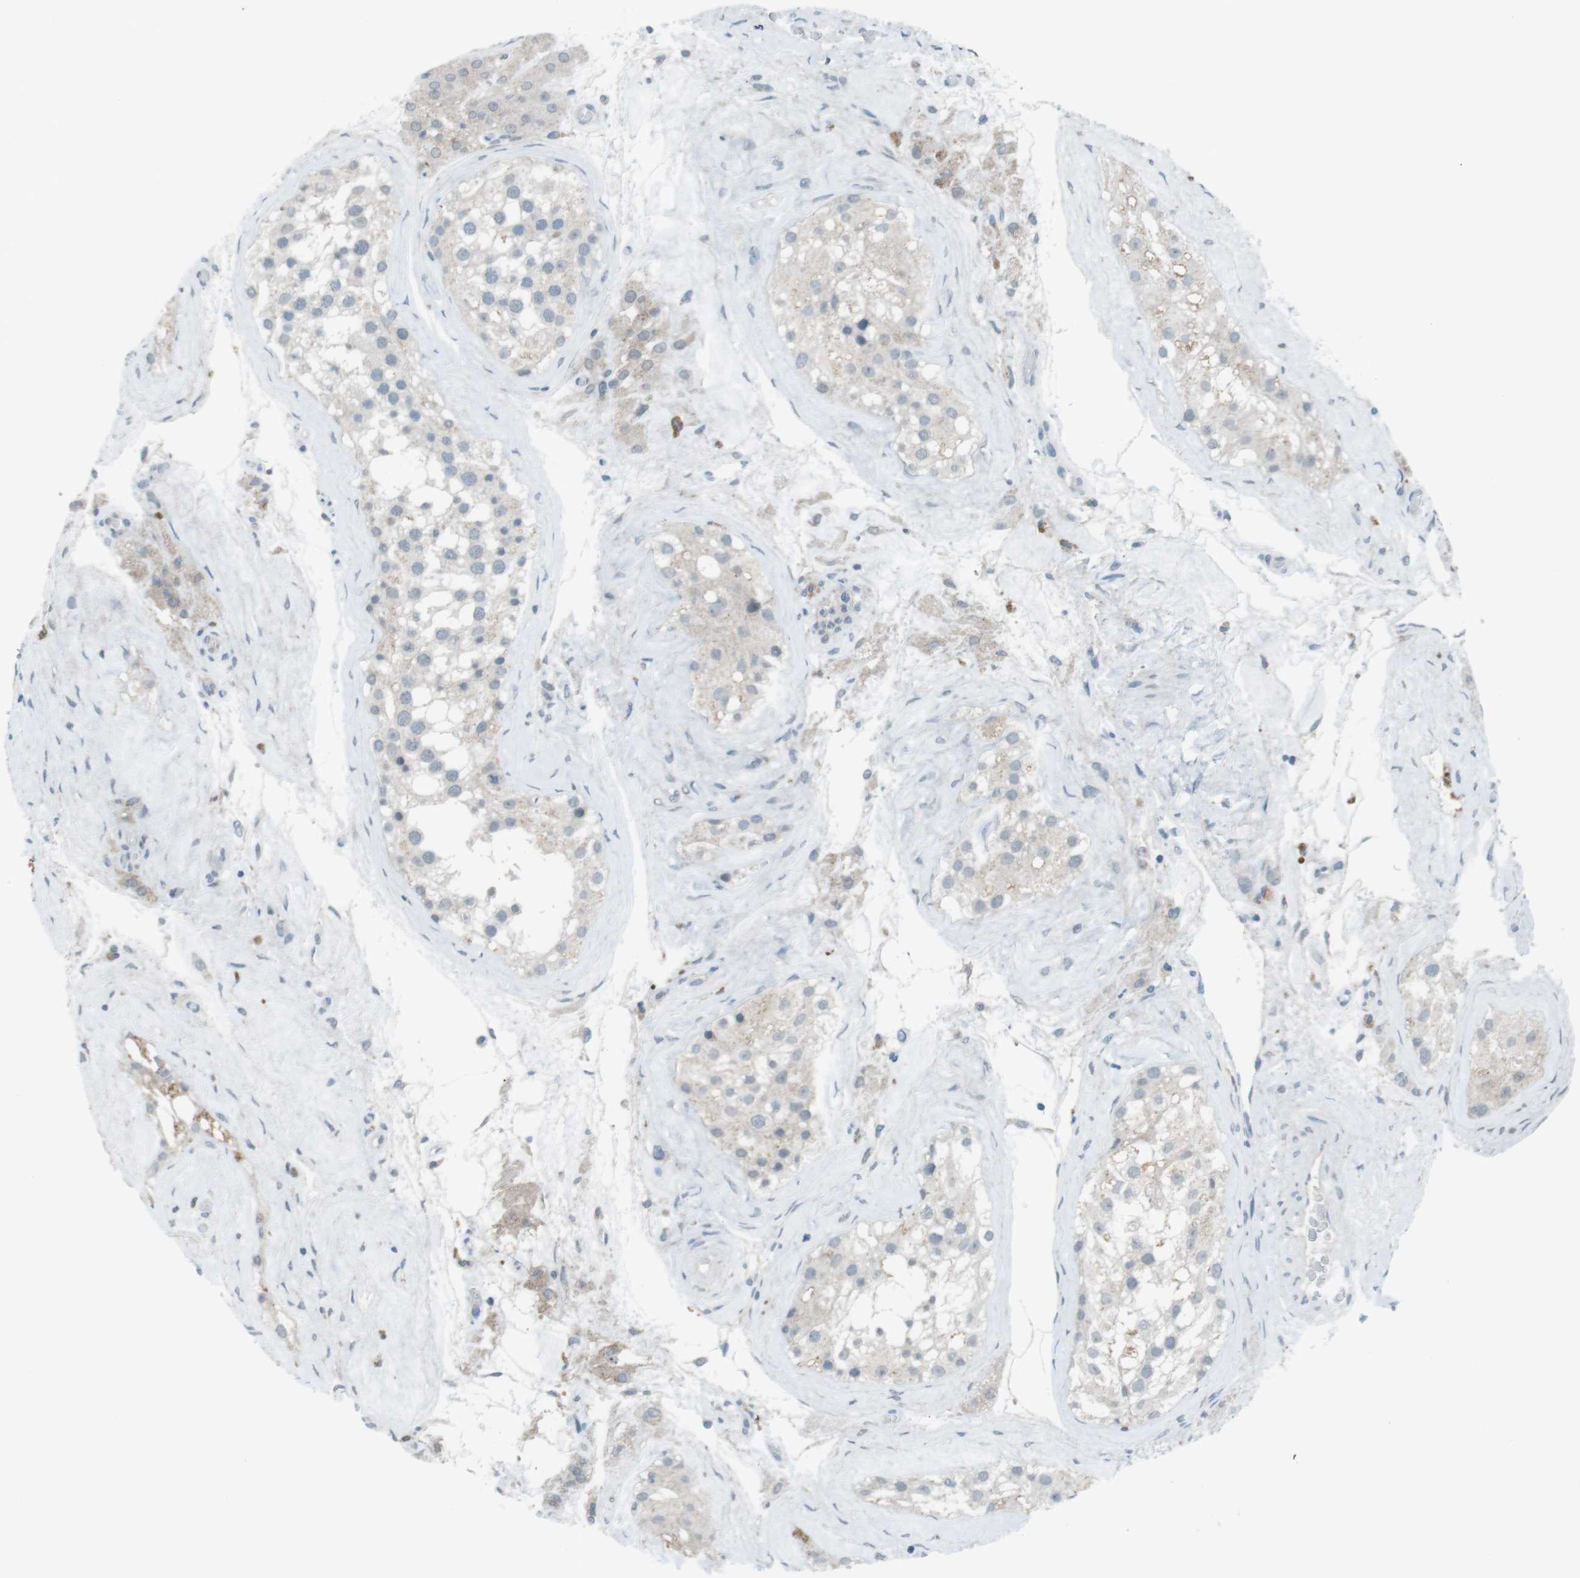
{"staining": {"intensity": "negative", "quantity": "none", "location": "none"}, "tissue": "testis", "cell_type": "Cells in seminiferous ducts", "image_type": "normal", "snomed": [{"axis": "morphology", "description": "Normal tissue, NOS"}, {"axis": "morphology", "description": "Seminoma, NOS"}, {"axis": "topography", "description": "Testis"}], "caption": "An immunohistochemistry (IHC) histopathology image of benign testis is shown. There is no staining in cells in seminiferous ducts of testis. (DAB (3,3'-diaminobenzidine) immunohistochemistry (IHC) with hematoxylin counter stain).", "gene": "FCRLA", "patient": {"sex": "male", "age": 71}}